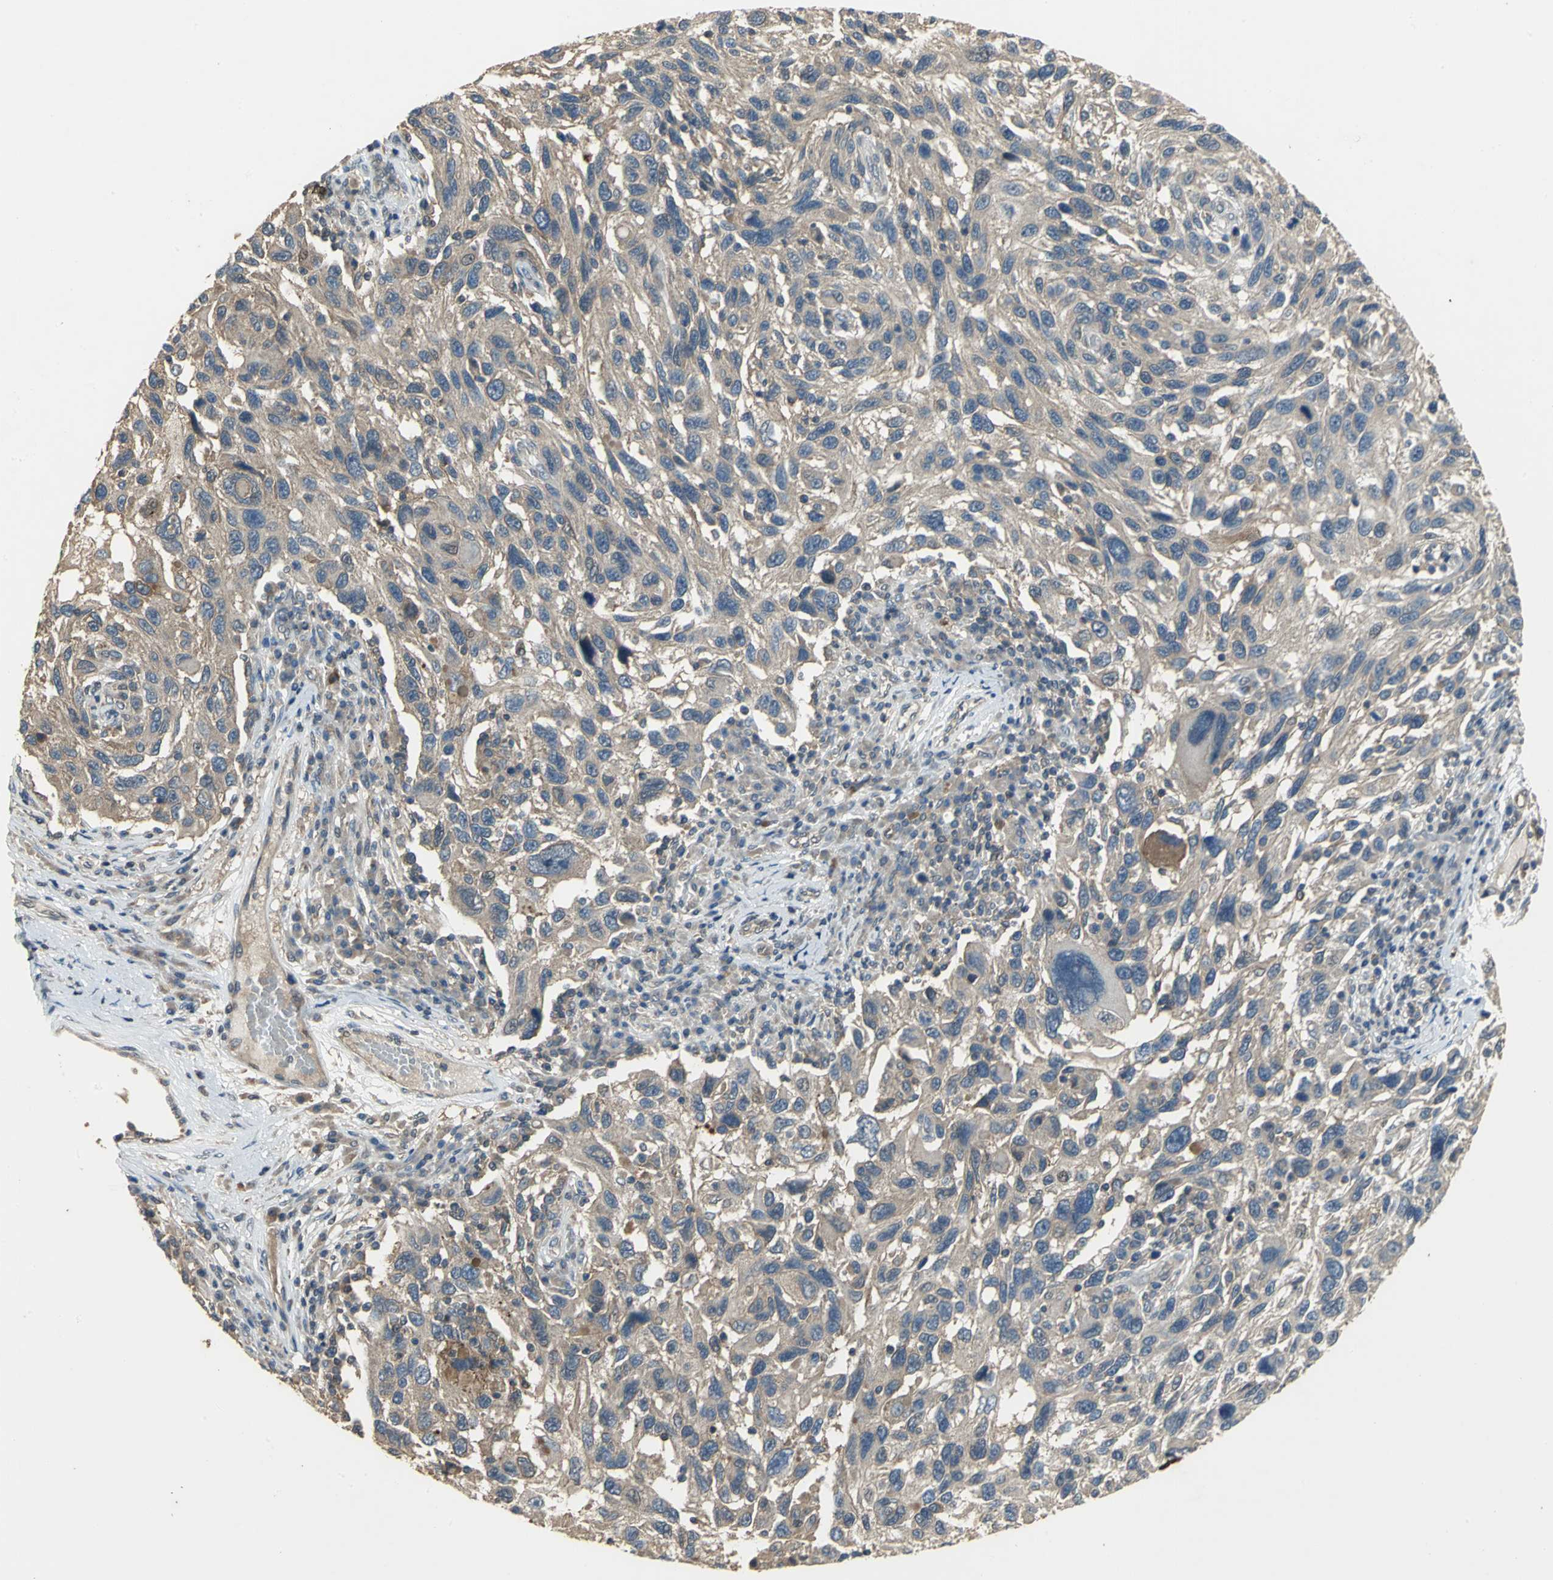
{"staining": {"intensity": "weak", "quantity": ">75%", "location": "cytoplasmic/membranous"}, "tissue": "melanoma", "cell_type": "Tumor cells", "image_type": "cancer", "snomed": [{"axis": "morphology", "description": "Malignant melanoma, NOS"}, {"axis": "topography", "description": "Skin"}], "caption": "DAB immunohistochemical staining of malignant melanoma displays weak cytoplasmic/membranous protein positivity in approximately >75% of tumor cells.", "gene": "MET", "patient": {"sex": "male", "age": 53}}